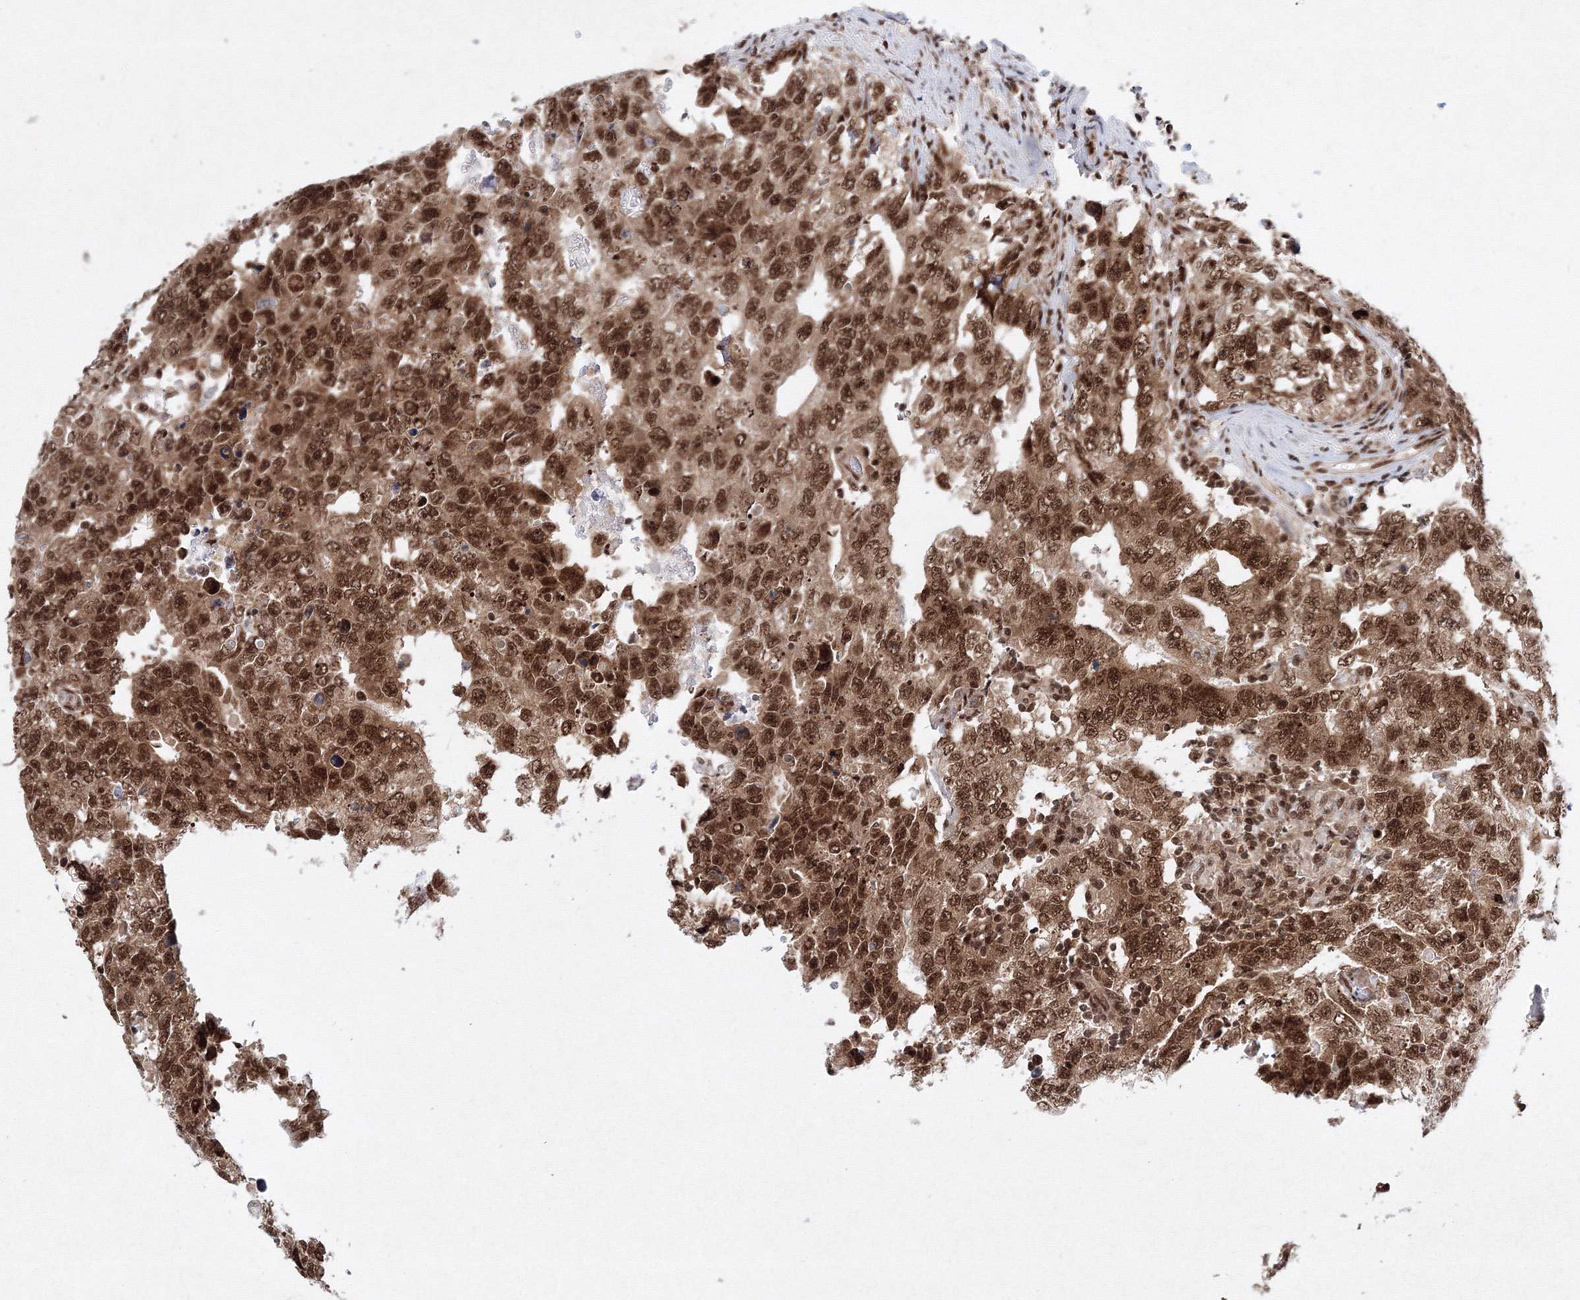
{"staining": {"intensity": "strong", "quantity": ">75%", "location": "cytoplasmic/membranous,nuclear"}, "tissue": "testis cancer", "cell_type": "Tumor cells", "image_type": "cancer", "snomed": [{"axis": "morphology", "description": "Seminoma, NOS"}, {"axis": "morphology", "description": "Carcinoma, Embryonal, NOS"}, {"axis": "topography", "description": "Testis"}], "caption": "Immunohistochemical staining of testis cancer (seminoma) reveals strong cytoplasmic/membranous and nuclear protein staining in approximately >75% of tumor cells.", "gene": "SNRPC", "patient": {"sex": "male", "age": 43}}